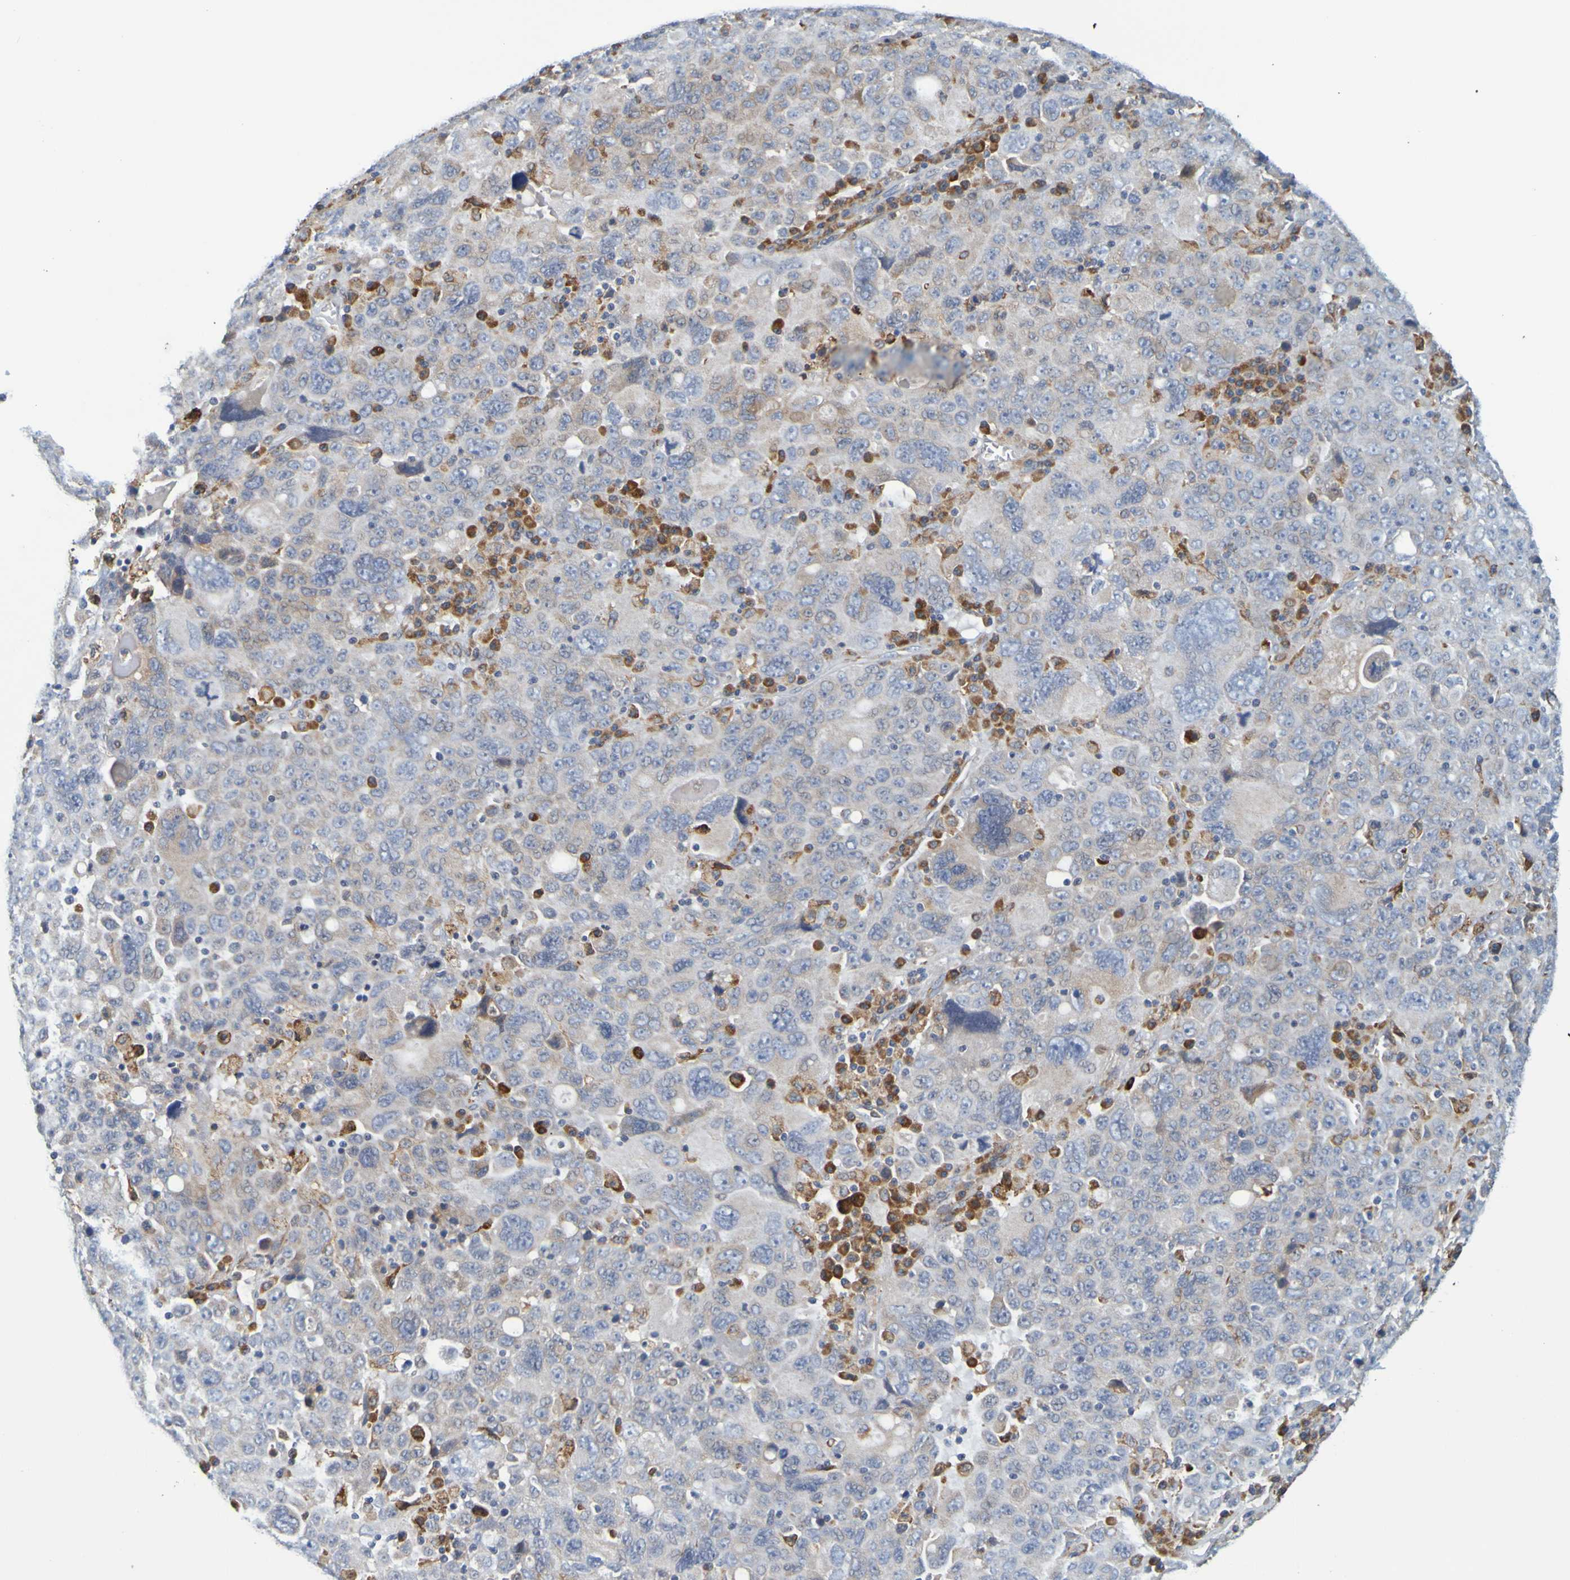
{"staining": {"intensity": "weak", "quantity": "25%-75%", "location": "cytoplasmic/membranous"}, "tissue": "ovarian cancer", "cell_type": "Tumor cells", "image_type": "cancer", "snomed": [{"axis": "morphology", "description": "Carcinoma, endometroid"}, {"axis": "topography", "description": "Ovary"}], "caption": "Brown immunohistochemical staining in human ovarian cancer (endometroid carcinoma) reveals weak cytoplasmic/membranous staining in approximately 25%-75% of tumor cells.", "gene": "SIL1", "patient": {"sex": "female", "age": 62}}